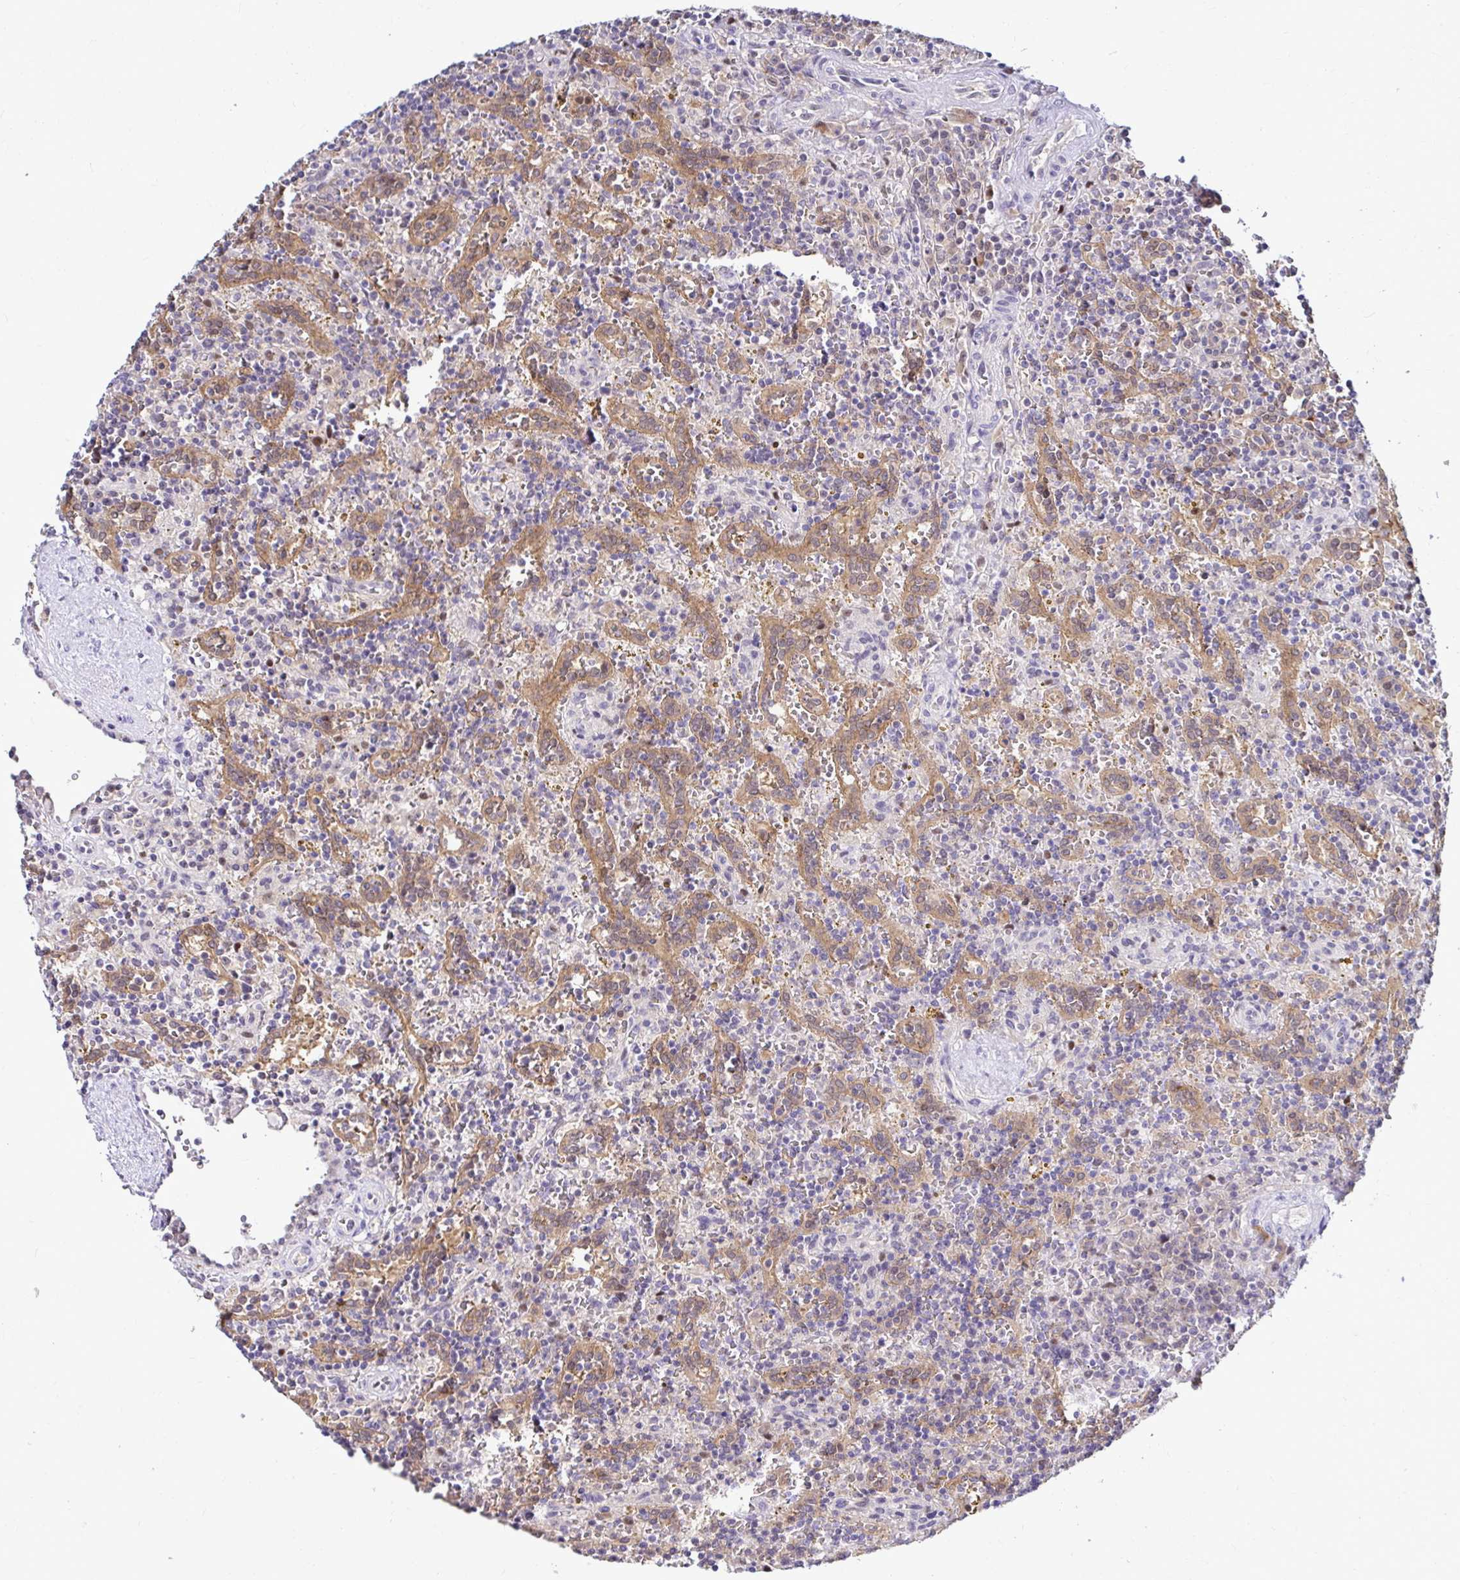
{"staining": {"intensity": "negative", "quantity": "none", "location": "none"}, "tissue": "lymphoma", "cell_type": "Tumor cells", "image_type": "cancer", "snomed": [{"axis": "morphology", "description": "Malignant lymphoma, non-Hodgkin's type, Low grade"}, {"axis": "topography", "description": "Spleen"}], "caption": "The photomicrograph reveals no staining of tumor cells in lymphoma. The staining was performed using DAB (3,3'-diaminobenzidine) to visualize the protein expression in brown, while the nuclei were stained in blue with hematoxylin (Magnification: 20x).", "gene": "PSMD3", "patient": {"sex": "male", "age": 67}}